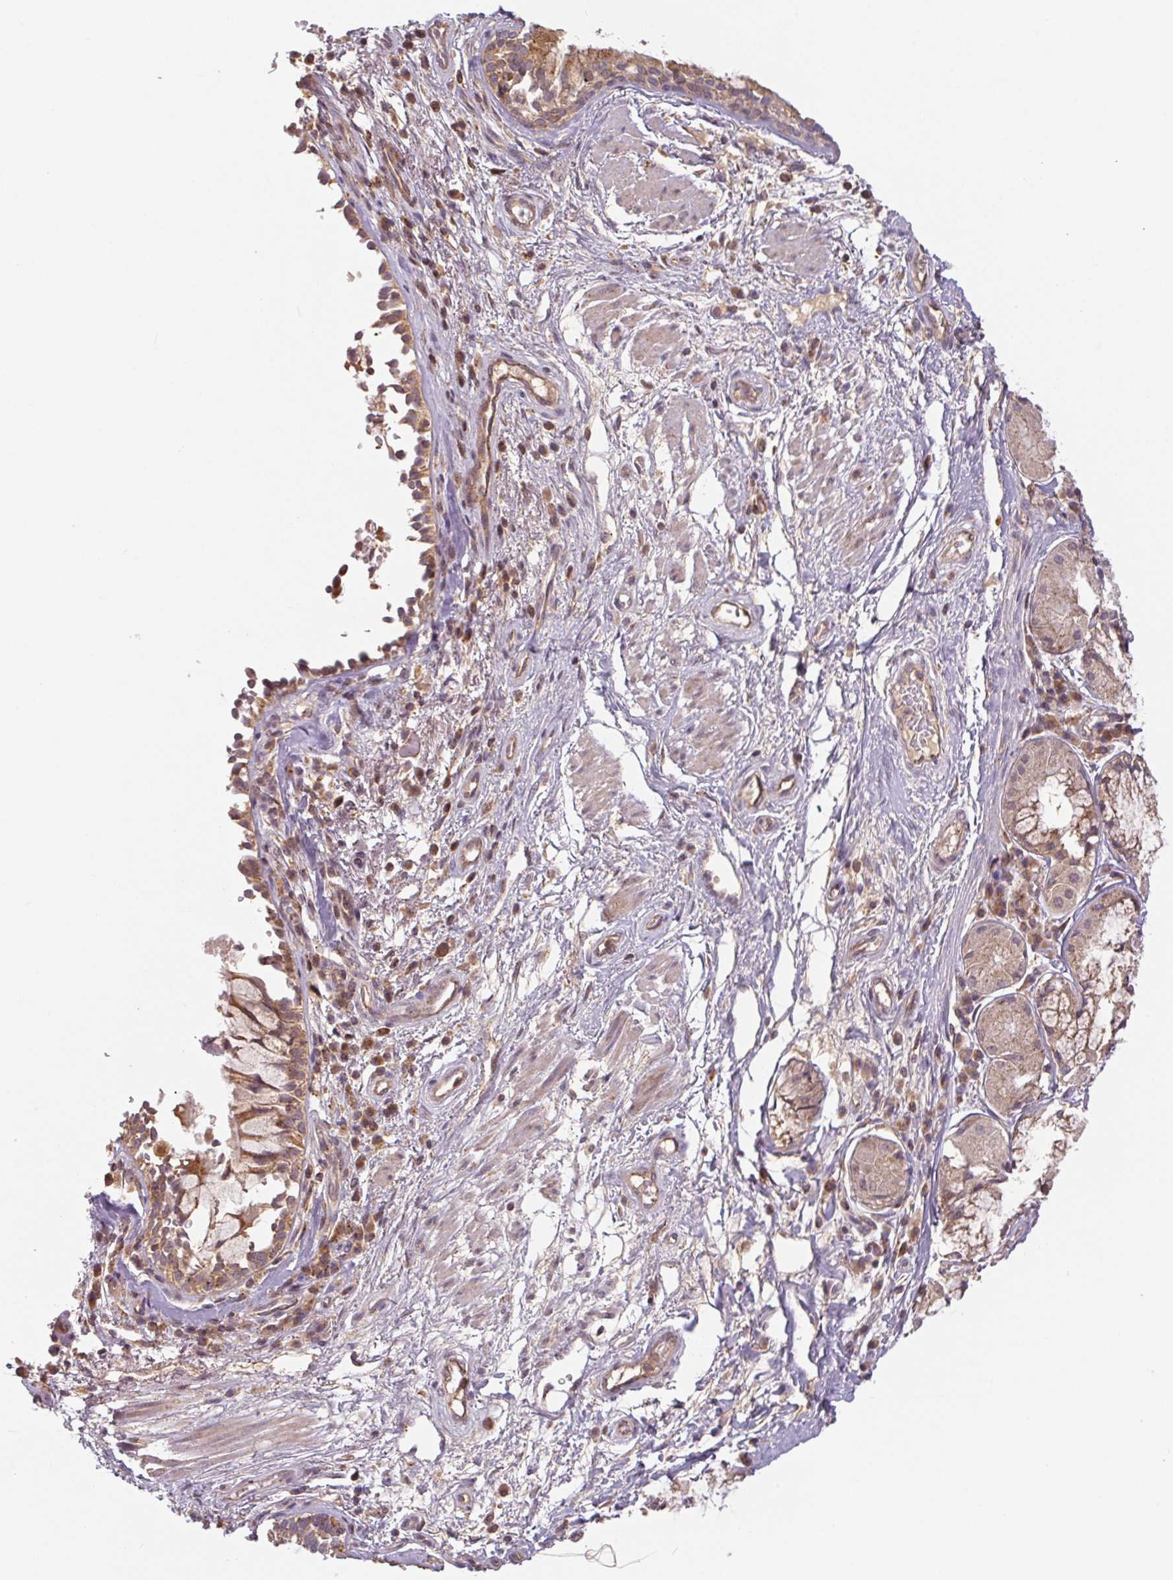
{"staining": {"intensity": "weak", "quantity": "<25%", "location": "cytoplasmic/membranous"}, "tissue": "adipose tissue", "cell_type": "Adipocytes", "image_type": "normal", "snomed": [{"axis": "morphology", "description": "Normal tissue, NOS"}, {"axis": "topography", "description": "Cartilage tissue"}, {"axis": "topography", "description": "Bronchus"}], "caption": "High magnification brightfield microscopy of benign adipose tissue stained with DAB (3,3'-diaminobenzidine) (brown) and counterstained with hematoxylin (blue): adipocytes show no significant expression.", "gene": "MTHFD1L", "patient": {"sex": "male", "age": 64}}